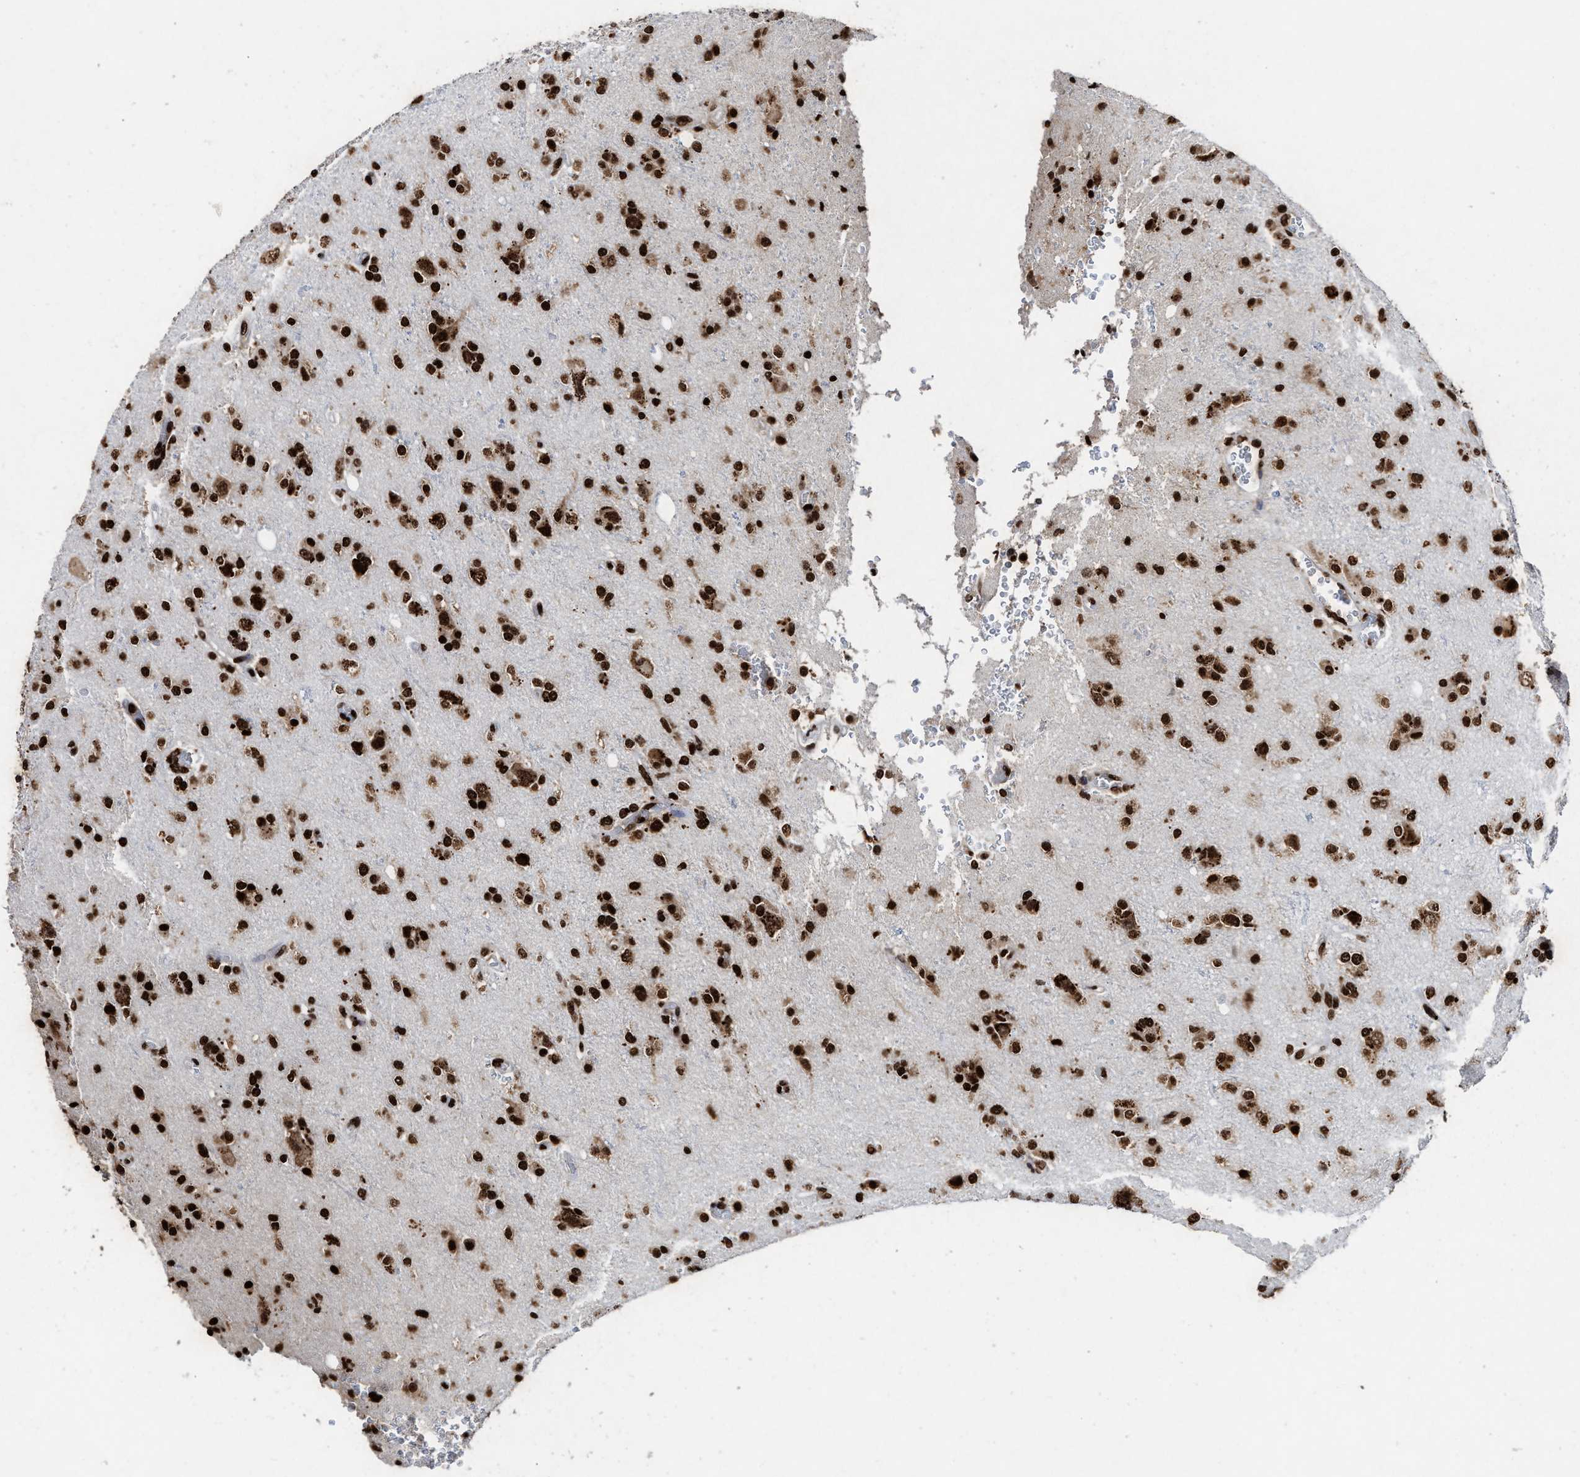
{"staining": {"intensity": "strong", "quantity": ">75%", "location": "nuclear"}, "tissue": "glioma", "cell_type": "Tumor cells", "image_type": "cancer", "snomed": [{"axis": "morphology", "description": "Glioma, malignant, High grade"}, {"axis": "topography", "description": "Brain"}], "caption": "Strong nuclear protein positivity is identified in about >75% of tumor cells in glioma. Ihc stains the protein in brown and the nuclei are stained blue.", "gene": "ALYREF", "patient": {"sex": "male", "age": 47}}